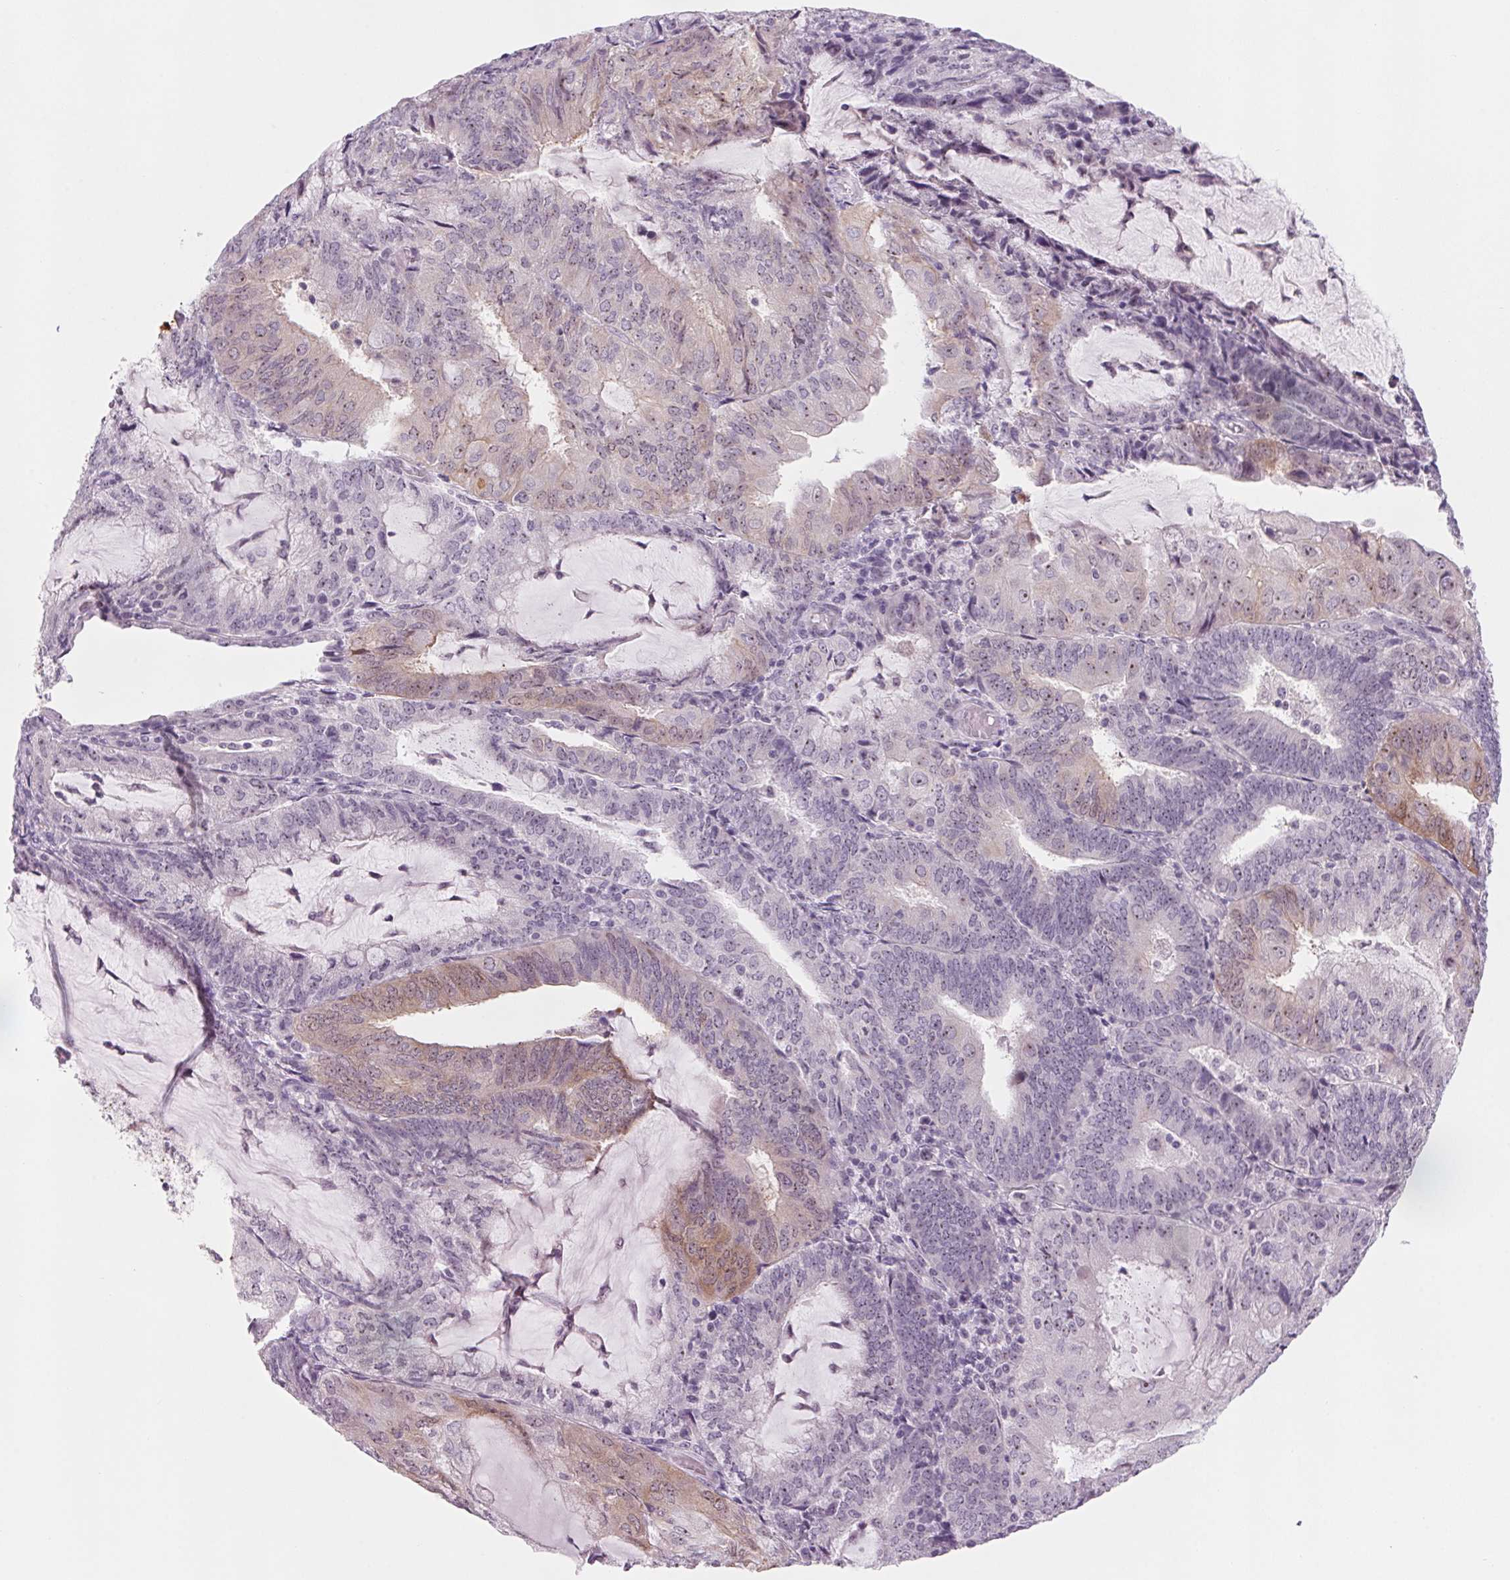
{"staining": {"intensity": "weak", "quantity": "25%-75%", "location": "cytoplasmic/membranous,nuclear"}, "tissue": "endometrial cancer", "cell_type": "Tumor cells", "image_type": "cancer", "snomed": [{"axis": "morphology", "description": "Adenocarcinoma, NOS"}, {"axis": "topography", "description": "Endometrium"}], "caption": "This image reveals immunohistochemistry (IHC) staining of endometrial cancer (adenocarcinoma), with low weak cytoplasmic/membranous and nuclear expression in approximately 25%-75% of tumor cells.", "gene": "DNTTIP2", "patient": {"sex": "female", "age": 81}}